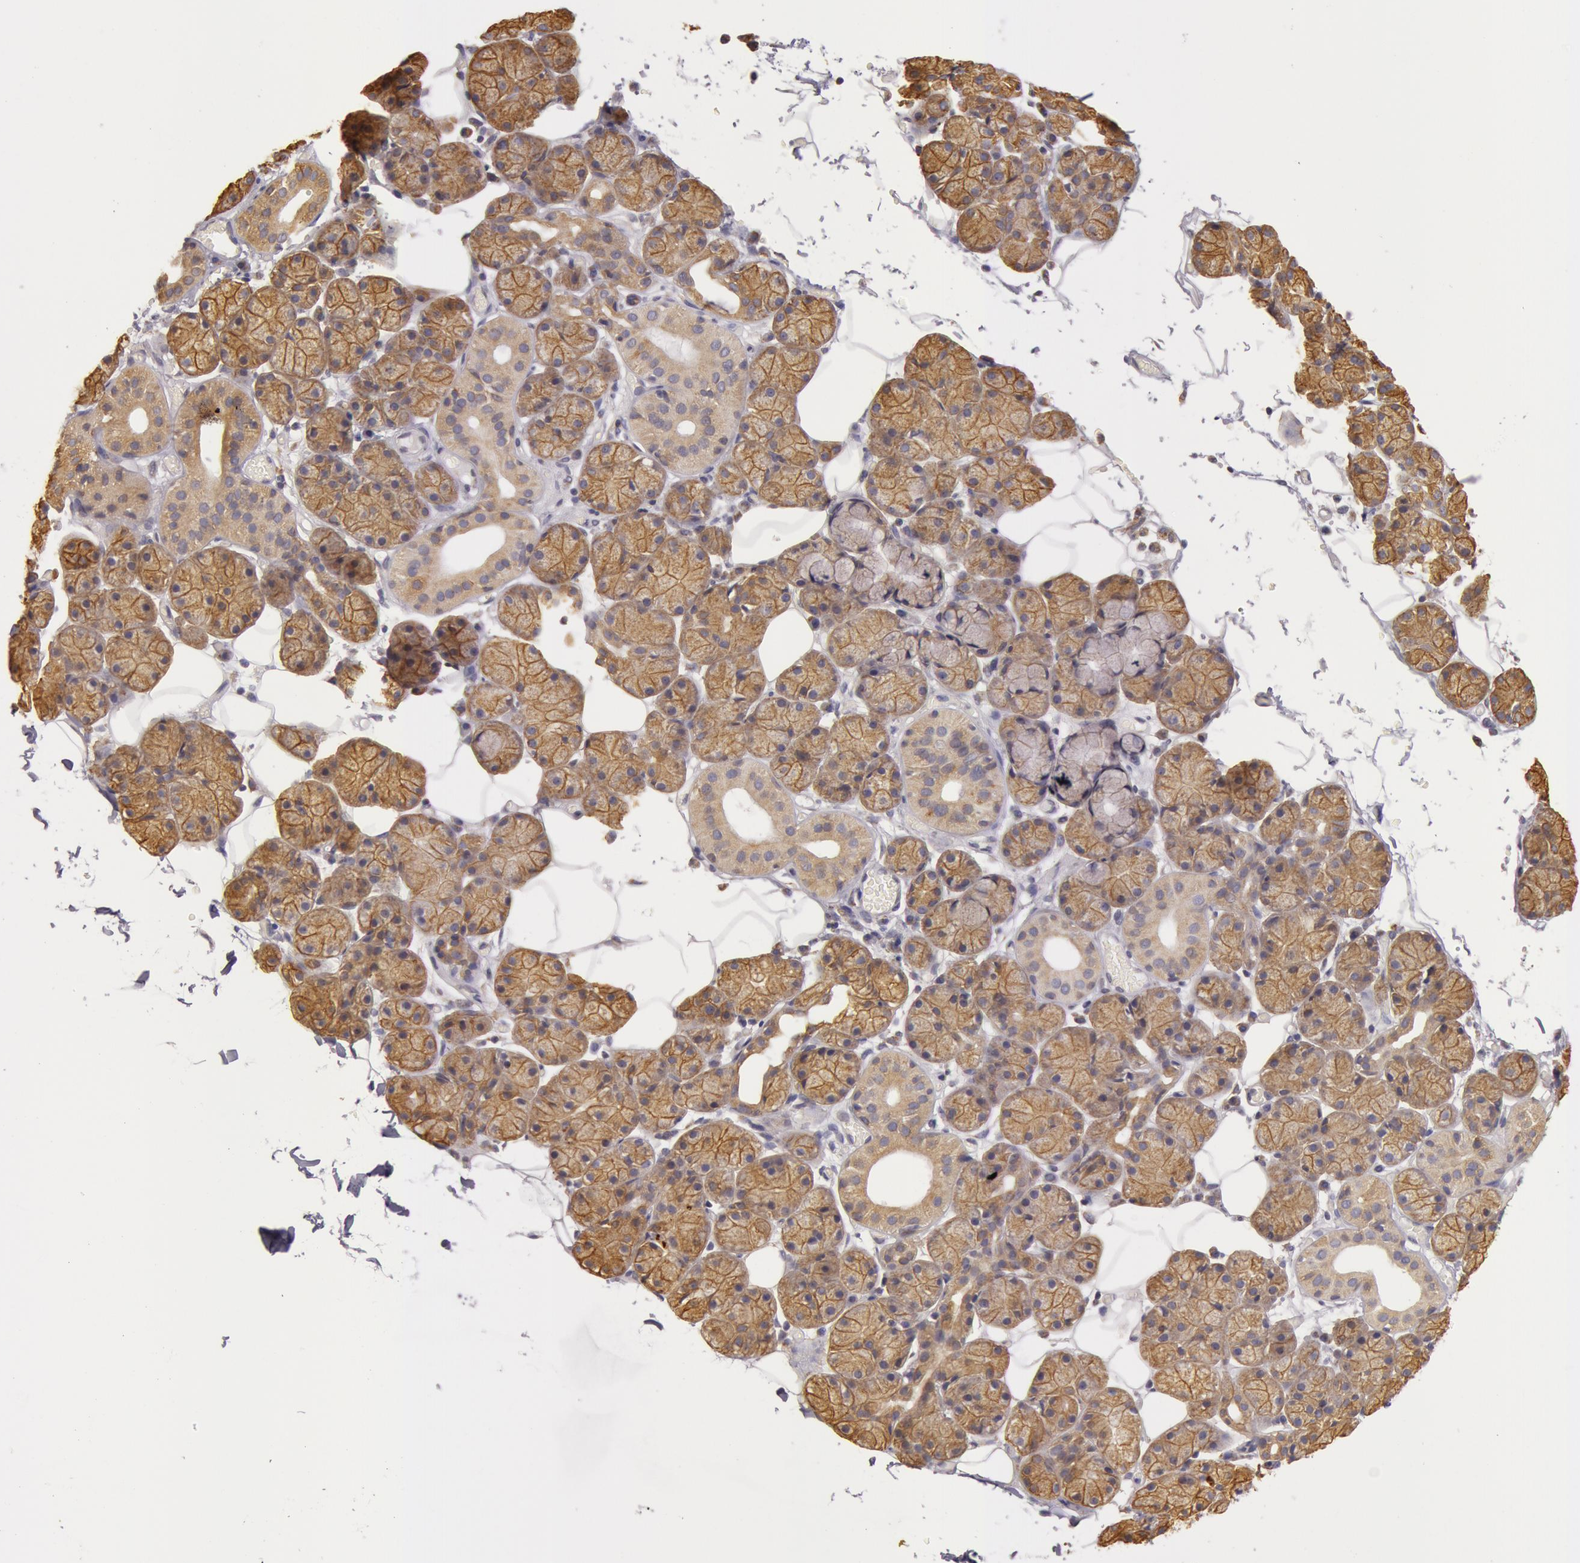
{"staining": {"intensity": "moderate", "quantity": ">75%", "location": "cytoplasmic/membranous"}, "tissue": "salivary gland", "cell_type": "Glandular cells", "image_type": "normal", "snomed": [{"axis": "morphology", "description": "Normal tissue, NOS"}, {"axis": "topography", "description": "Salivary gland"}], "caption": "Immunohistochemical staining of unremarkable salivary gland reveals moderate cytoplasmic/membranous protein expression in about >75% of glandular cells.", "gene": "KRT18", "patient": {"sex": "male", "age": 54}}